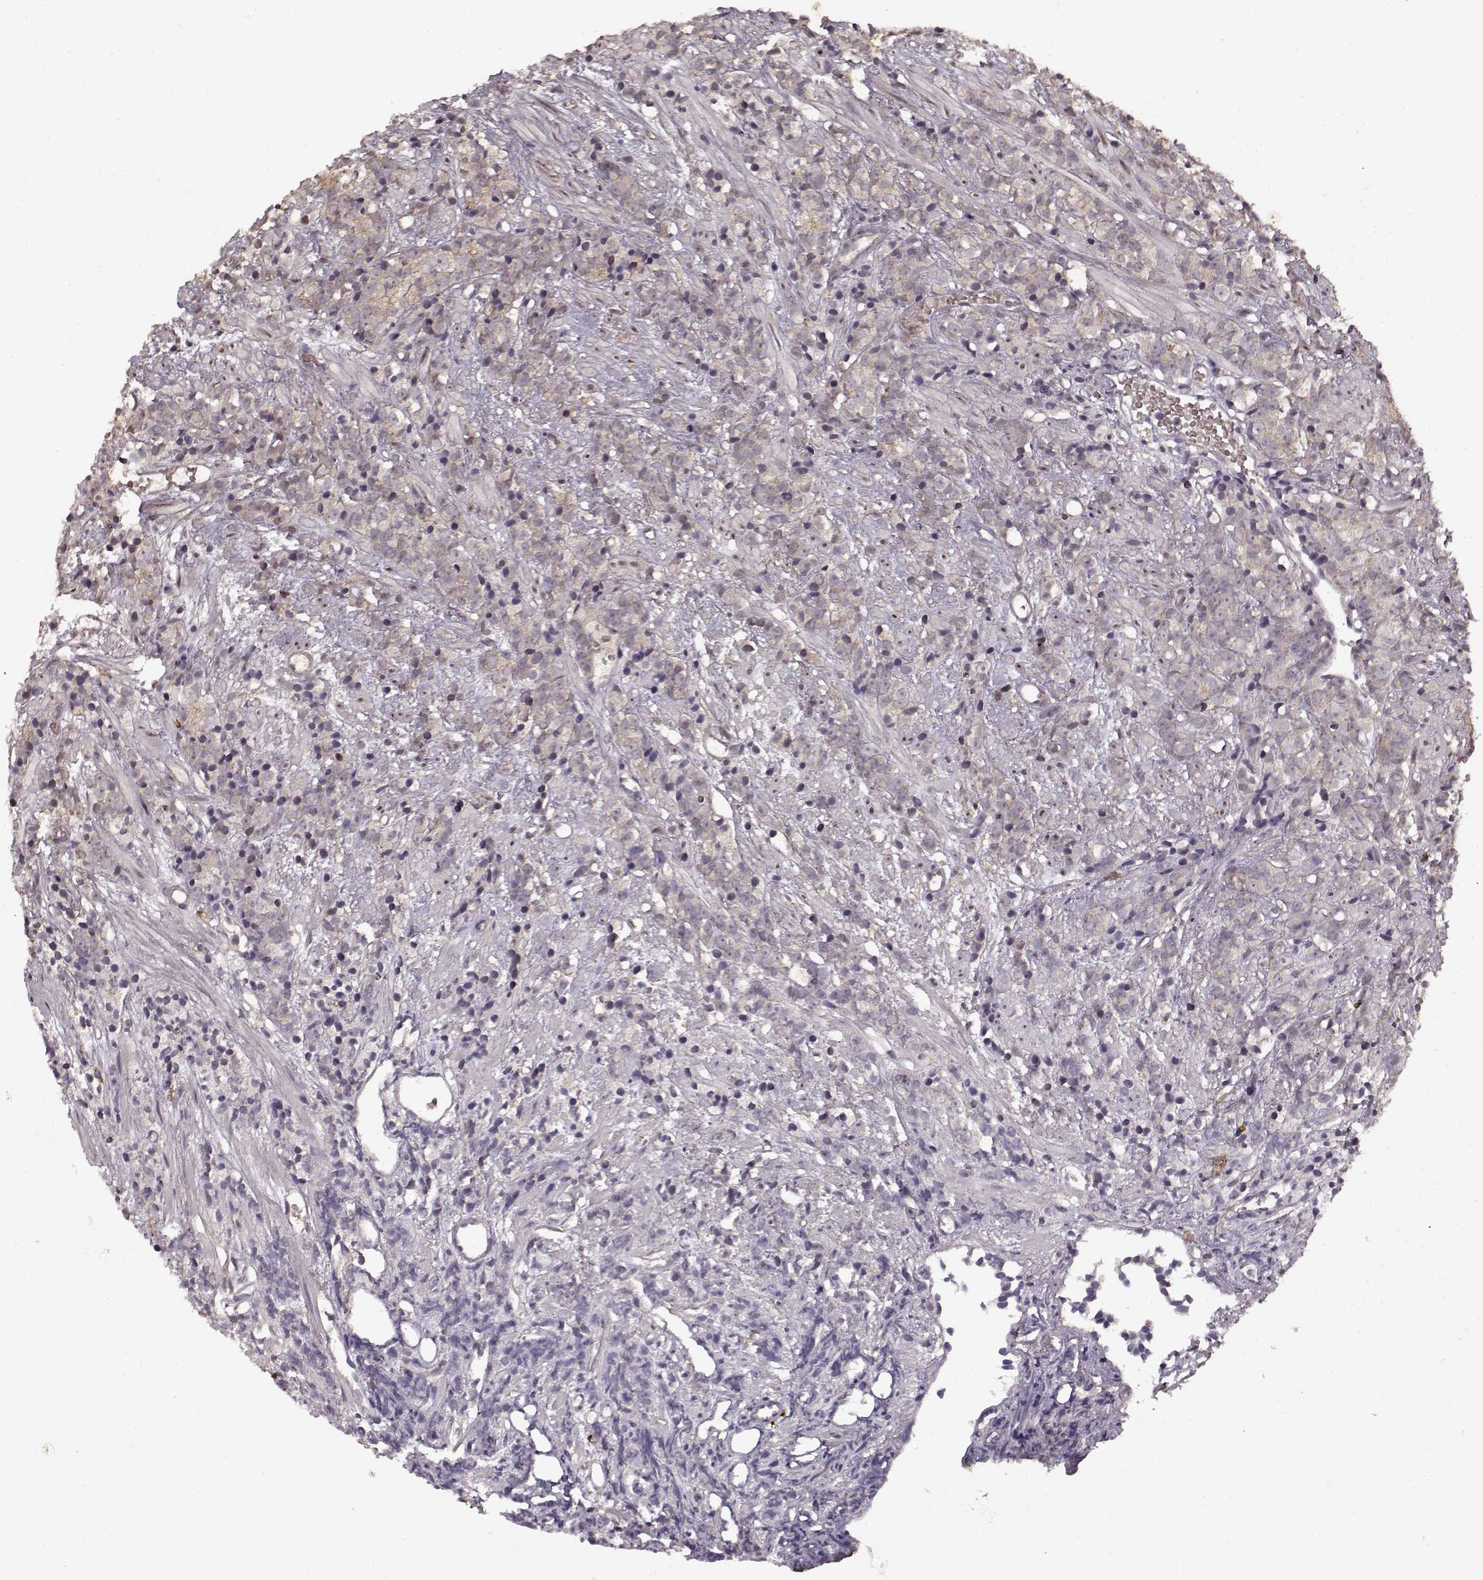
{"staining": {"intensity": "moderate", "quantity": "<25%", "location": "cytoplasmic/membranous"}, "tissue": "prostate cancer", "cell_type": "Tumor cells", "image_type": "cancer", "snomed": [{"axis": "morphology", "description": "Adenocarcinoma, High grade"}, {"axis": "topography", "description": "Prostate"}], "caption": "Protein analysis of high-grade adenocarcinoma (prostate) tissue shows moderate cytoplasmic/membranous staining in approximately <25% of tumor cells. (Stains: DAB in brown, nuclei in blue, Microscopy: brightfield microscopy at high magnification).", "gene": "DENND4B", "patient": {"sex": "male", "age": 81}}